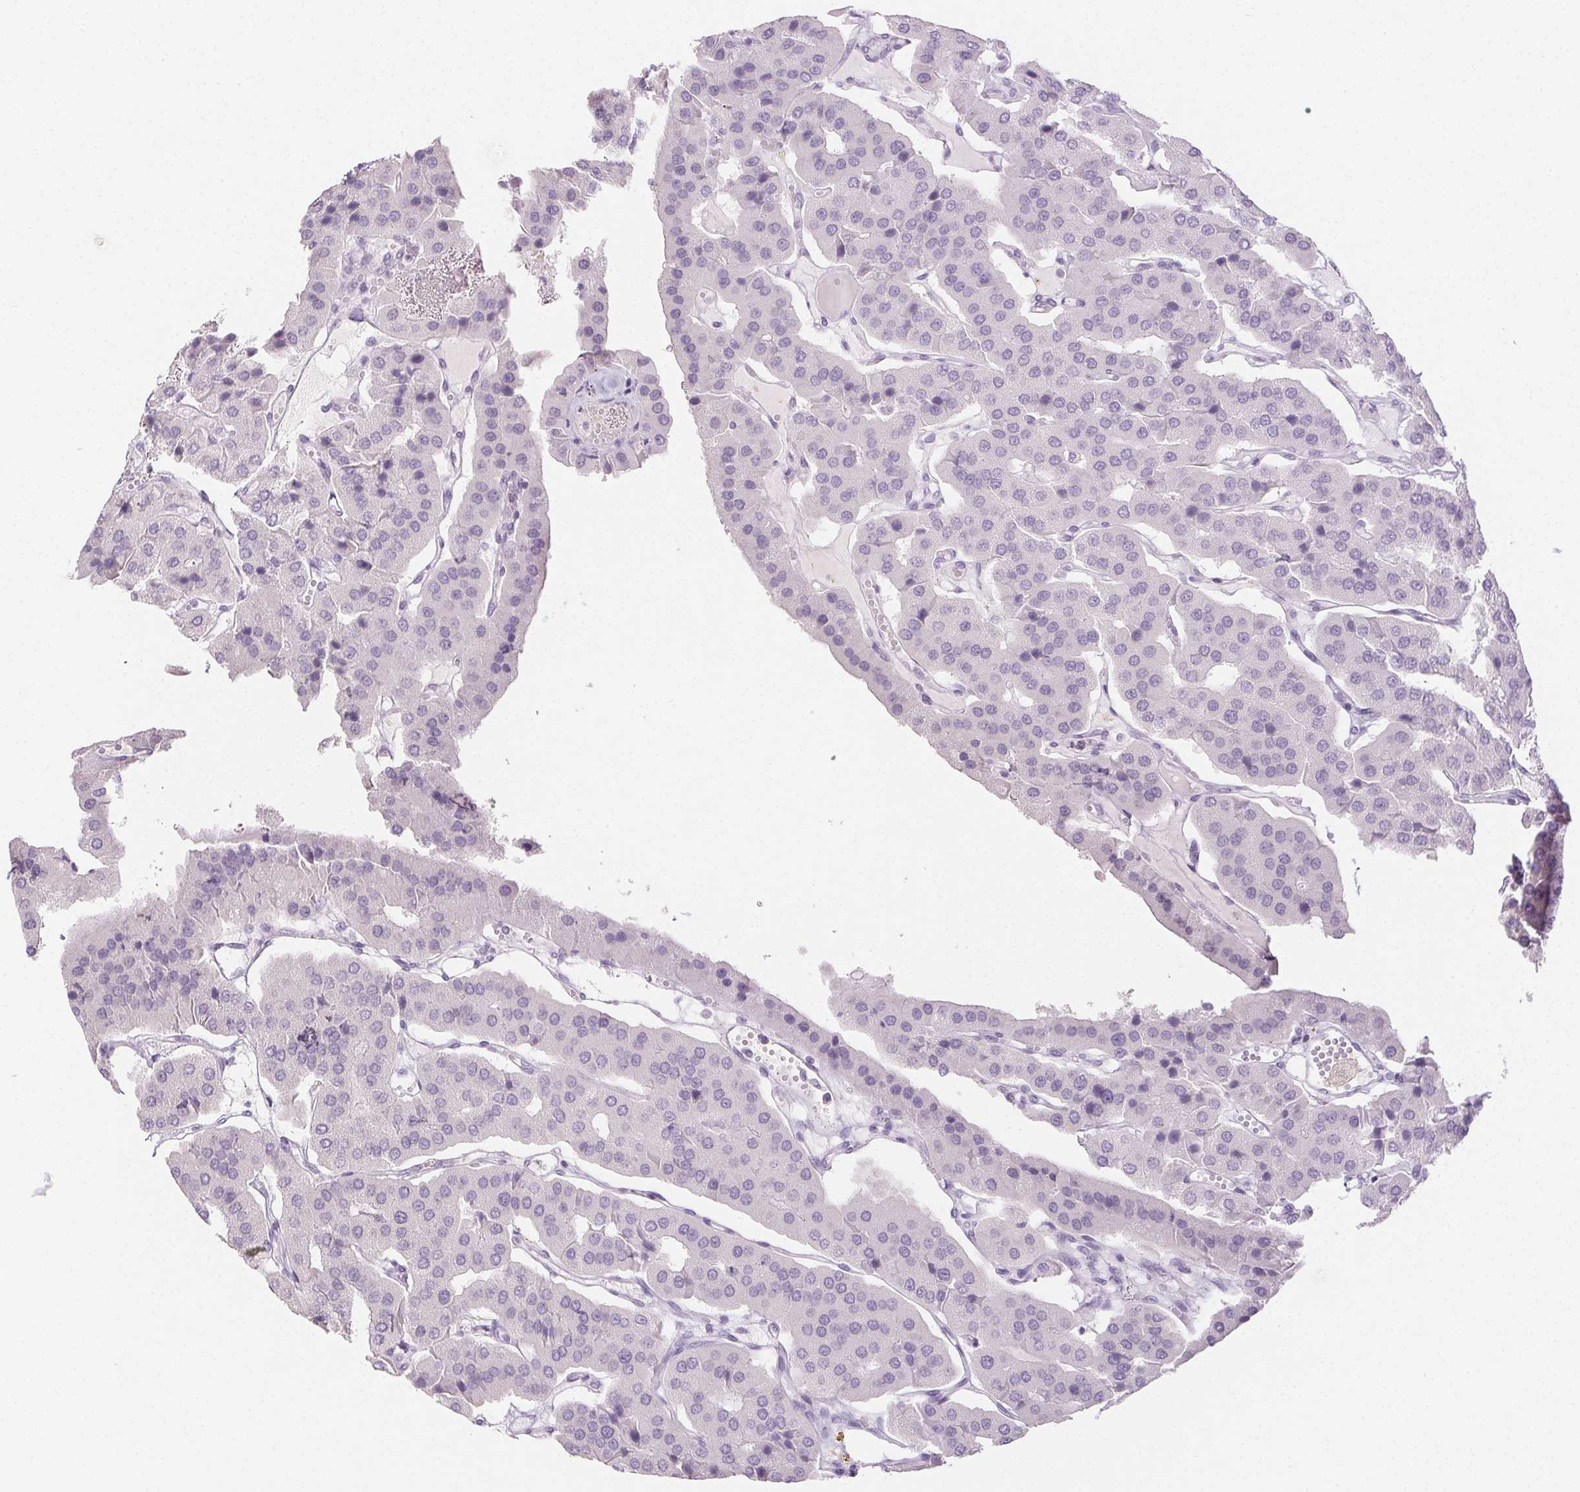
{"staining": {"intensity": "negative", "quantity": "none", "location": "none"}, "tissue": "parathyroid gland", "cell_type": "Glandular cells", "image_type": "normal", "snomed": [{"axis": "morphology", "description": "Normal tissue, NOS"}, {"axis": "morphology", "description": "Adenoma, NOS"}, {"axis": "topography", "description": "Parathyroid gland"}], "caption": "There is no significant expression in glandular cells of parathyroid gland. The staining is performed using DAB brown chromogen with nuclei counter-stained in using hematoxylin.", "gene": "PI3", "patient": {"sex": "female", "age": 86}}